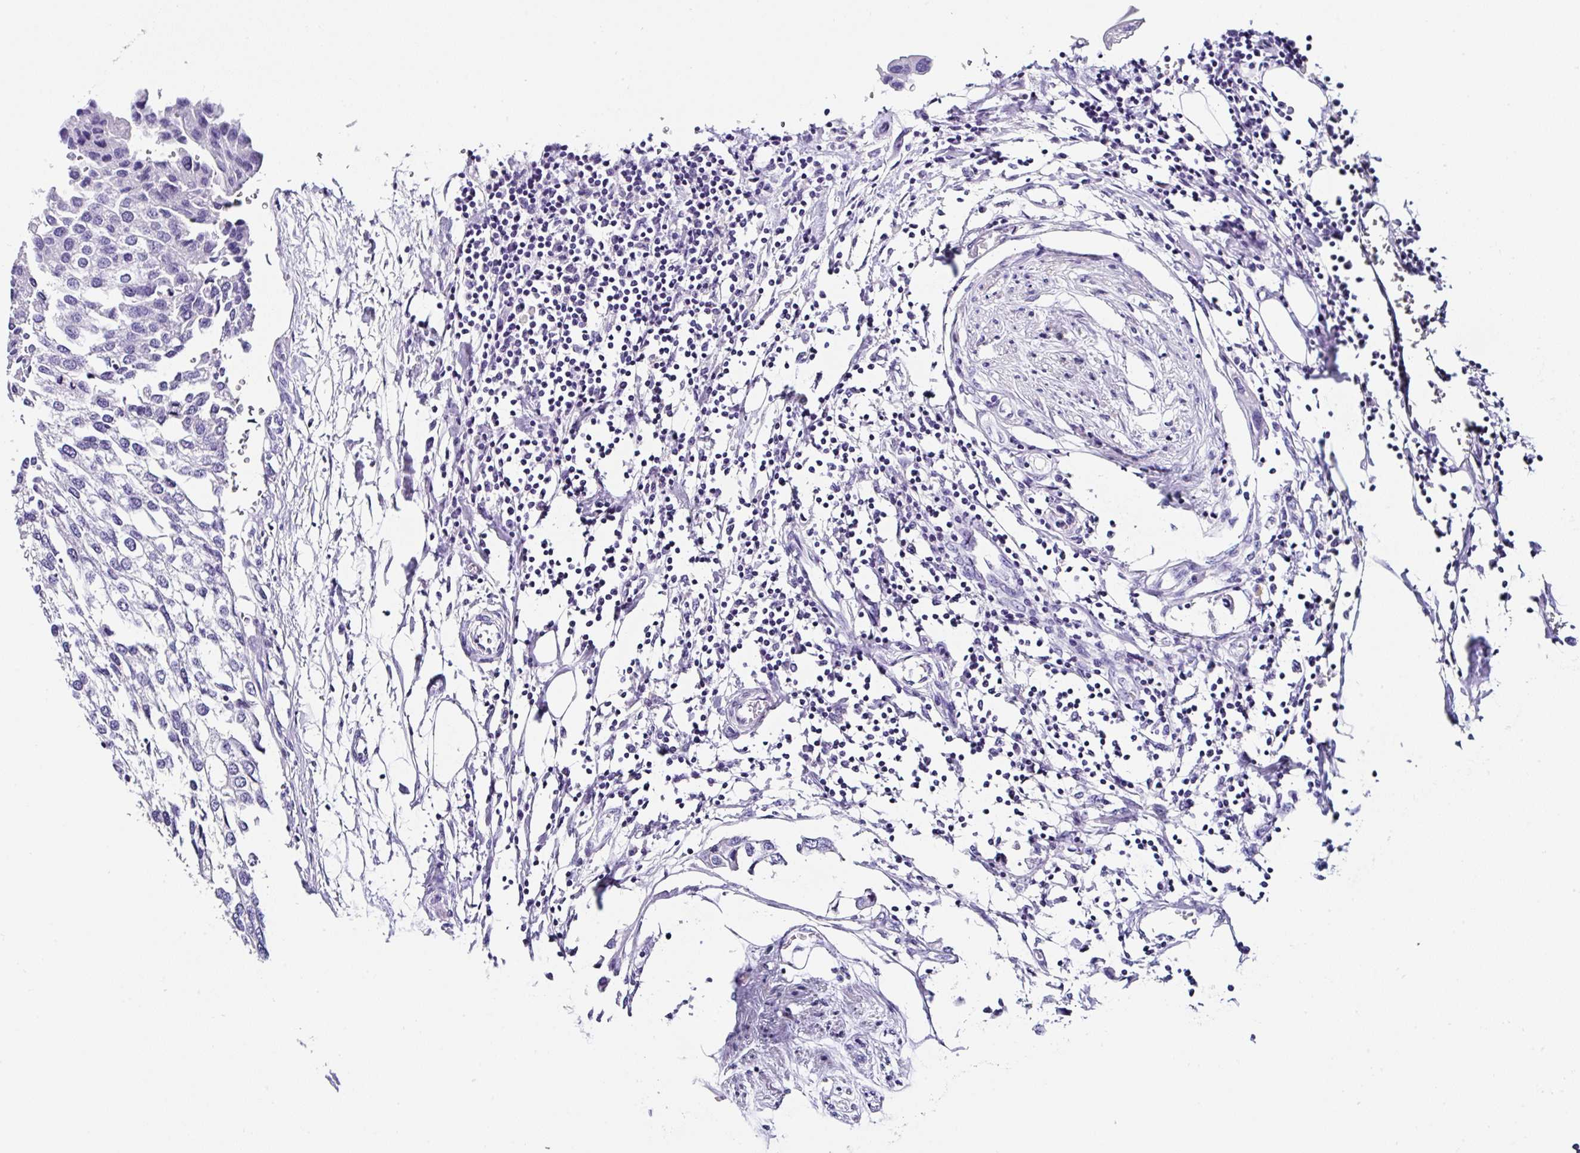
{"staining": {"intensity": "negative", "quantity": "none", "location": "none"}, "tissue": "urothelial cancer", "cell_type": "Tumor cells", "image_type": "cancer", "snomed": [{"axis": "morphology", "description": "Urothelial carcinoma, High grade"}, {"axis": "topography", "description": "Urinary bladder"}], "caption": "Protein analysis of urothelial cancer reveals no significant positivity in tumor cells. (DAB immunohistochemistry with hematoxylin counter stain).", "gene": "UGT3A1", "patient": {"sex": "male", "age": 64}}